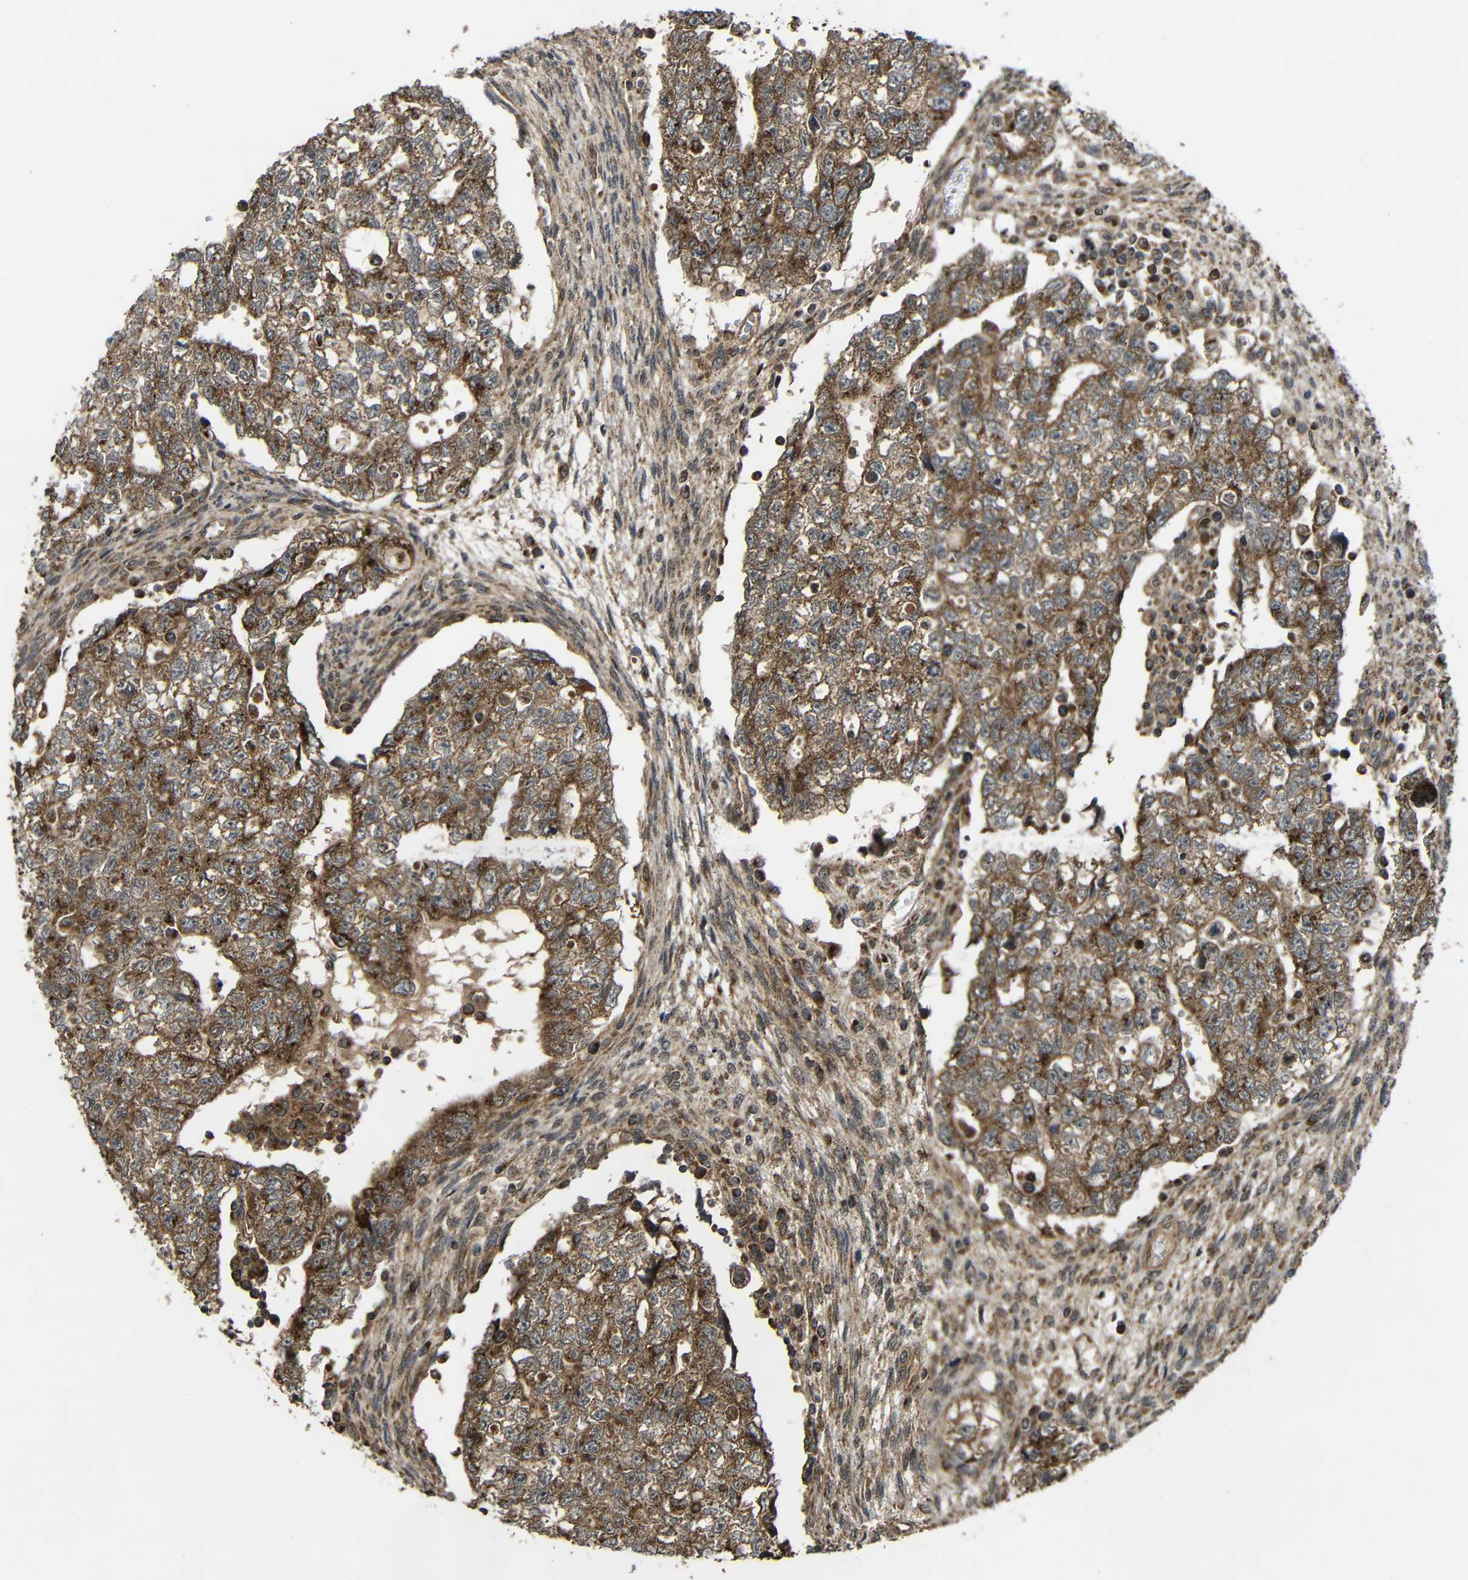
{"staining": {"intensity": "moderate", "quantity": ">75%", "location": "cytoplasmic/membranous"}, "tissue": "testis cancer", "cell_type": "Tumor cells", "image_type": "cancer", "snomed": [{"axis": "morphology", "description": "Seminoma, NOS"}, {"axis": "morphology", "description": "Carcinoma, Embryonal, NOS"}, {"axis": "topography", "description": "Testis"}], "caption": "About >75% of tumor cells in testis cancer show moderate cytoplasmic/membranous protein positivity as visualized by brown immunohistochemical staining.", "gene": "C1GALT1", "patient": {"sex": "male", "age": 38}}